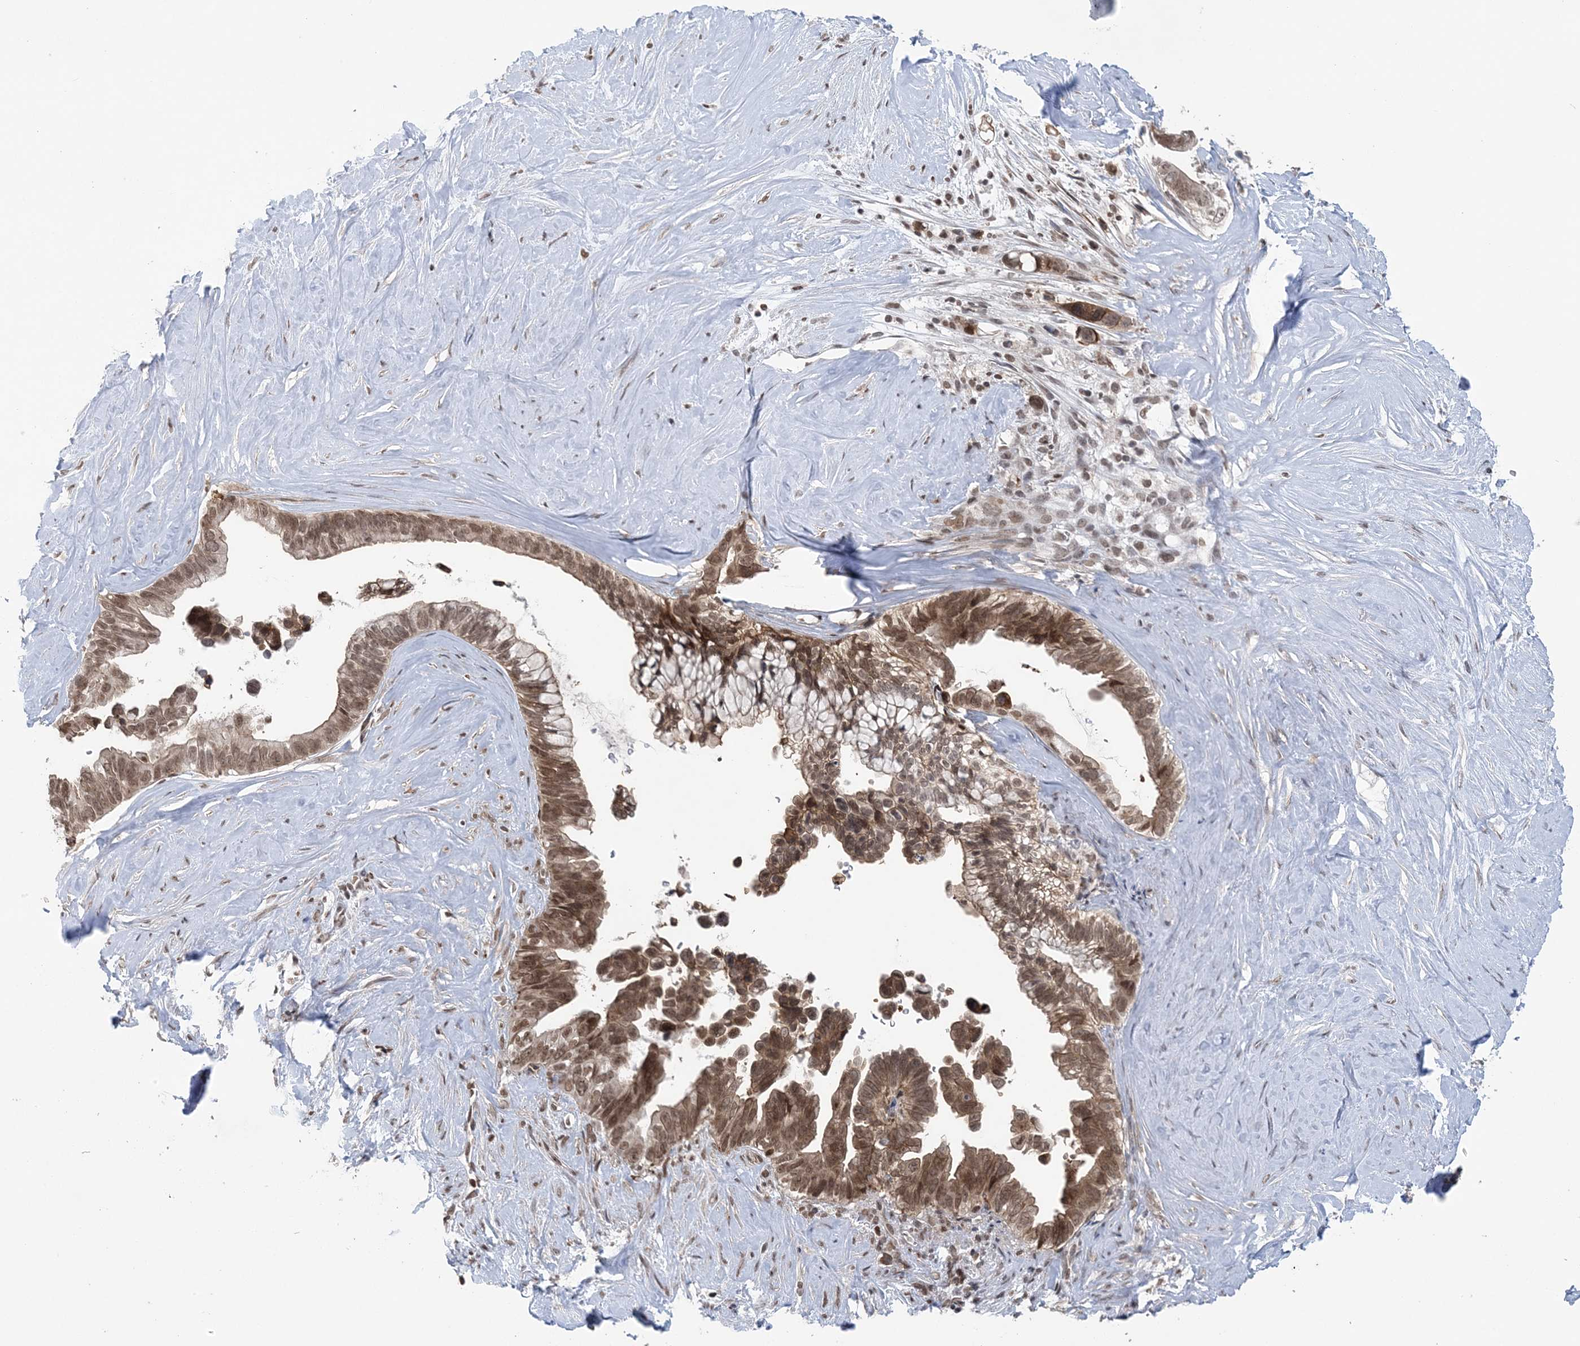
{"staining": {"intensity": "moderate", "quantity": ">75%", "location": "cytoplasmic/membranous,nuclear"}, "tissue": "pancreatic cancer", "cell_type": "Tumor cells", "image_type": "cancer", "snomed": [{"axis": "morphology", "description": "Adenocarcinoma, NOS"}, {"axis": "topography", "description": "Pancreas"}], "caption": "Protein staining reveals moderate cytoplasmic/membranous and nuclear positivity in approximately >75% of tumor cells in pancreatic adenocarcinoma.", "gene": "CCDC152", "patient": {"sex": "female", "age": 72}}